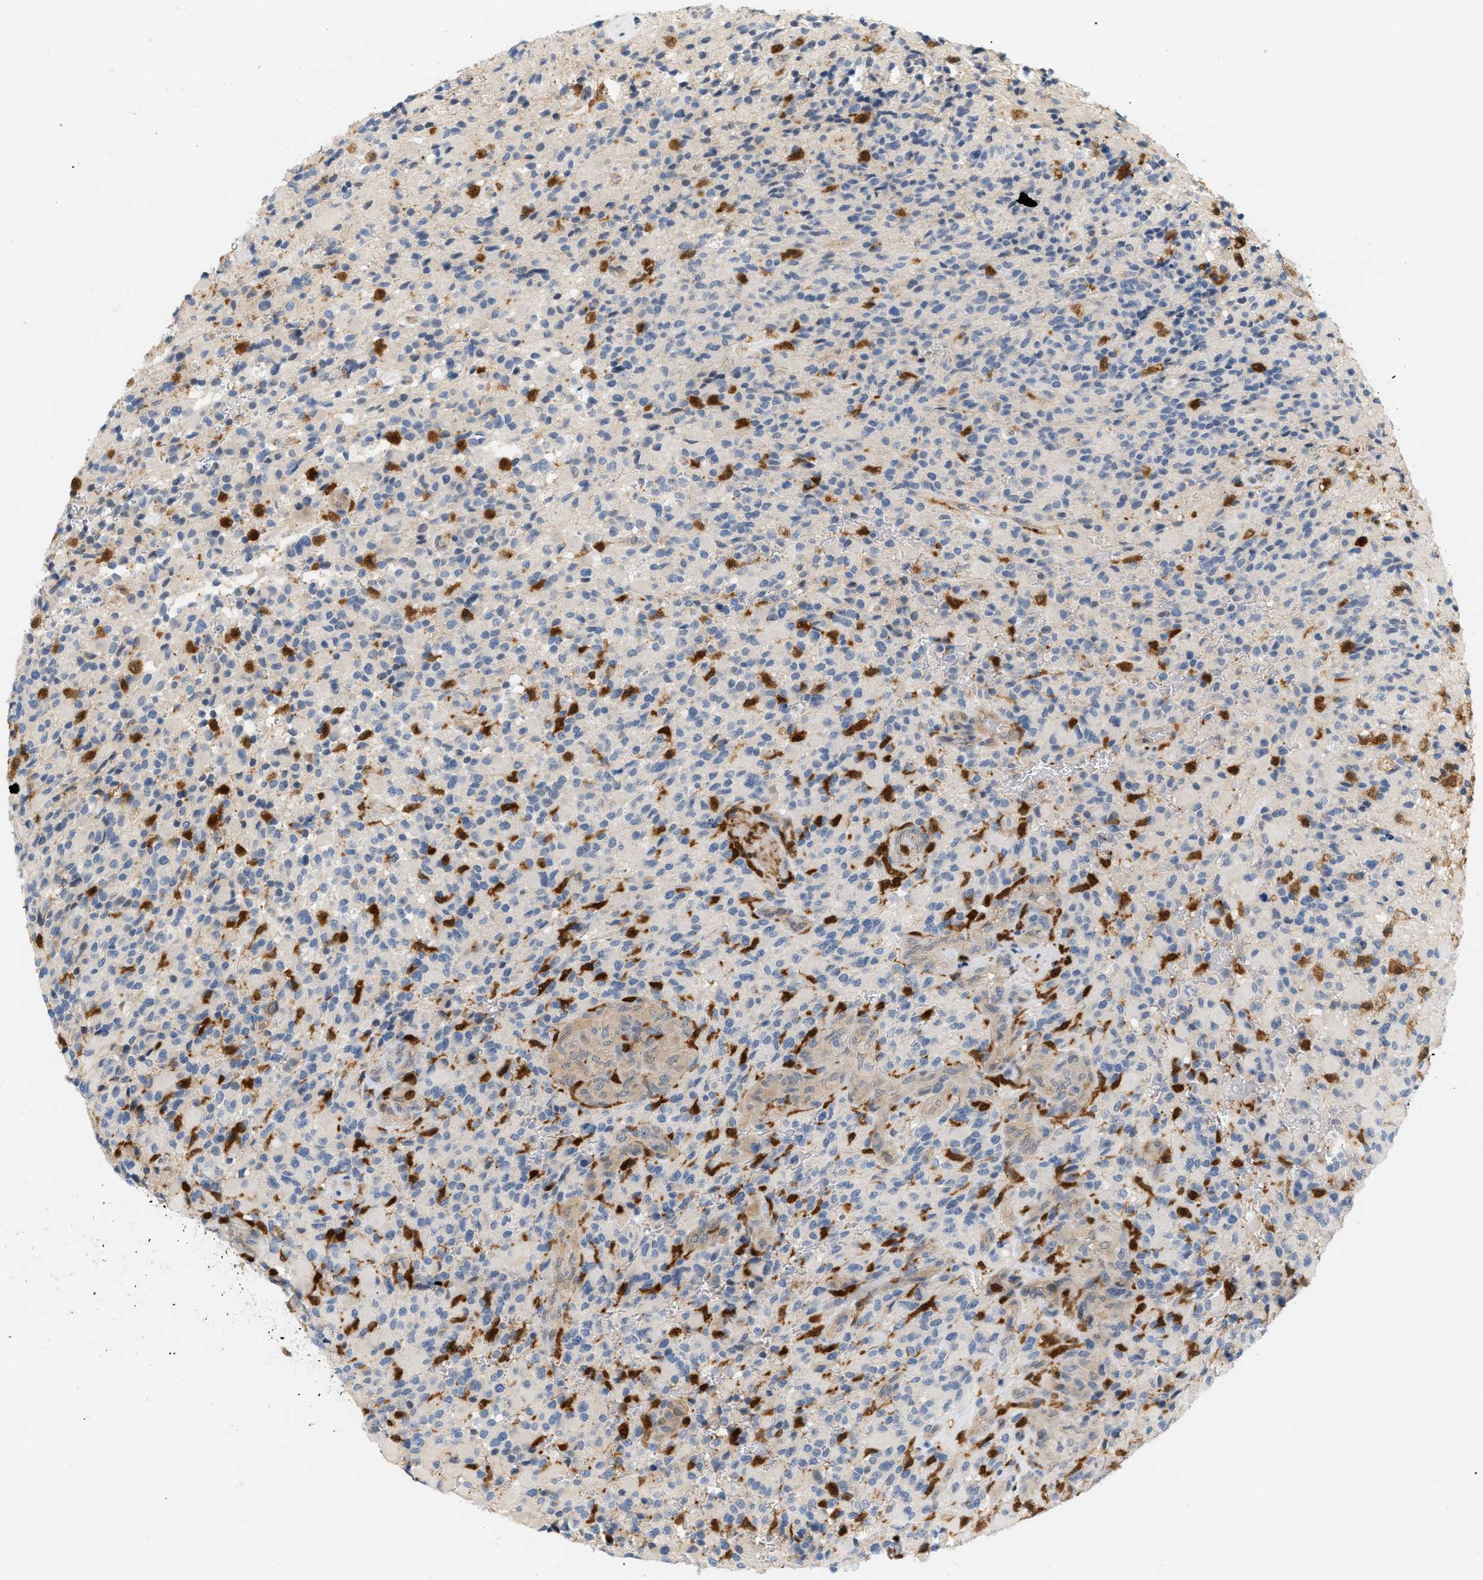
{"staining": {"intensity": "strong", "quantity": "<25%", "location": "cytoplasmic/membranous,nuclear"}, "tissue": "glioma", "cell_type": "Tumor cells", "image_type": "cancer", "snomed": [{"axis": "morphology", "description": "Glioma, malignant, High grade"}, {"axis": "topography", "description": "Brain"}], "caption": "The micrograph exhibits immunohistochemical staining of malignant high-grade glioma. There is strong cytoplasmic/membranous and nuclear expression is appreciated in about <25% of tumor cells.", "gene": "PYCARD", "patient": {"sex": "male", "age": 71}}